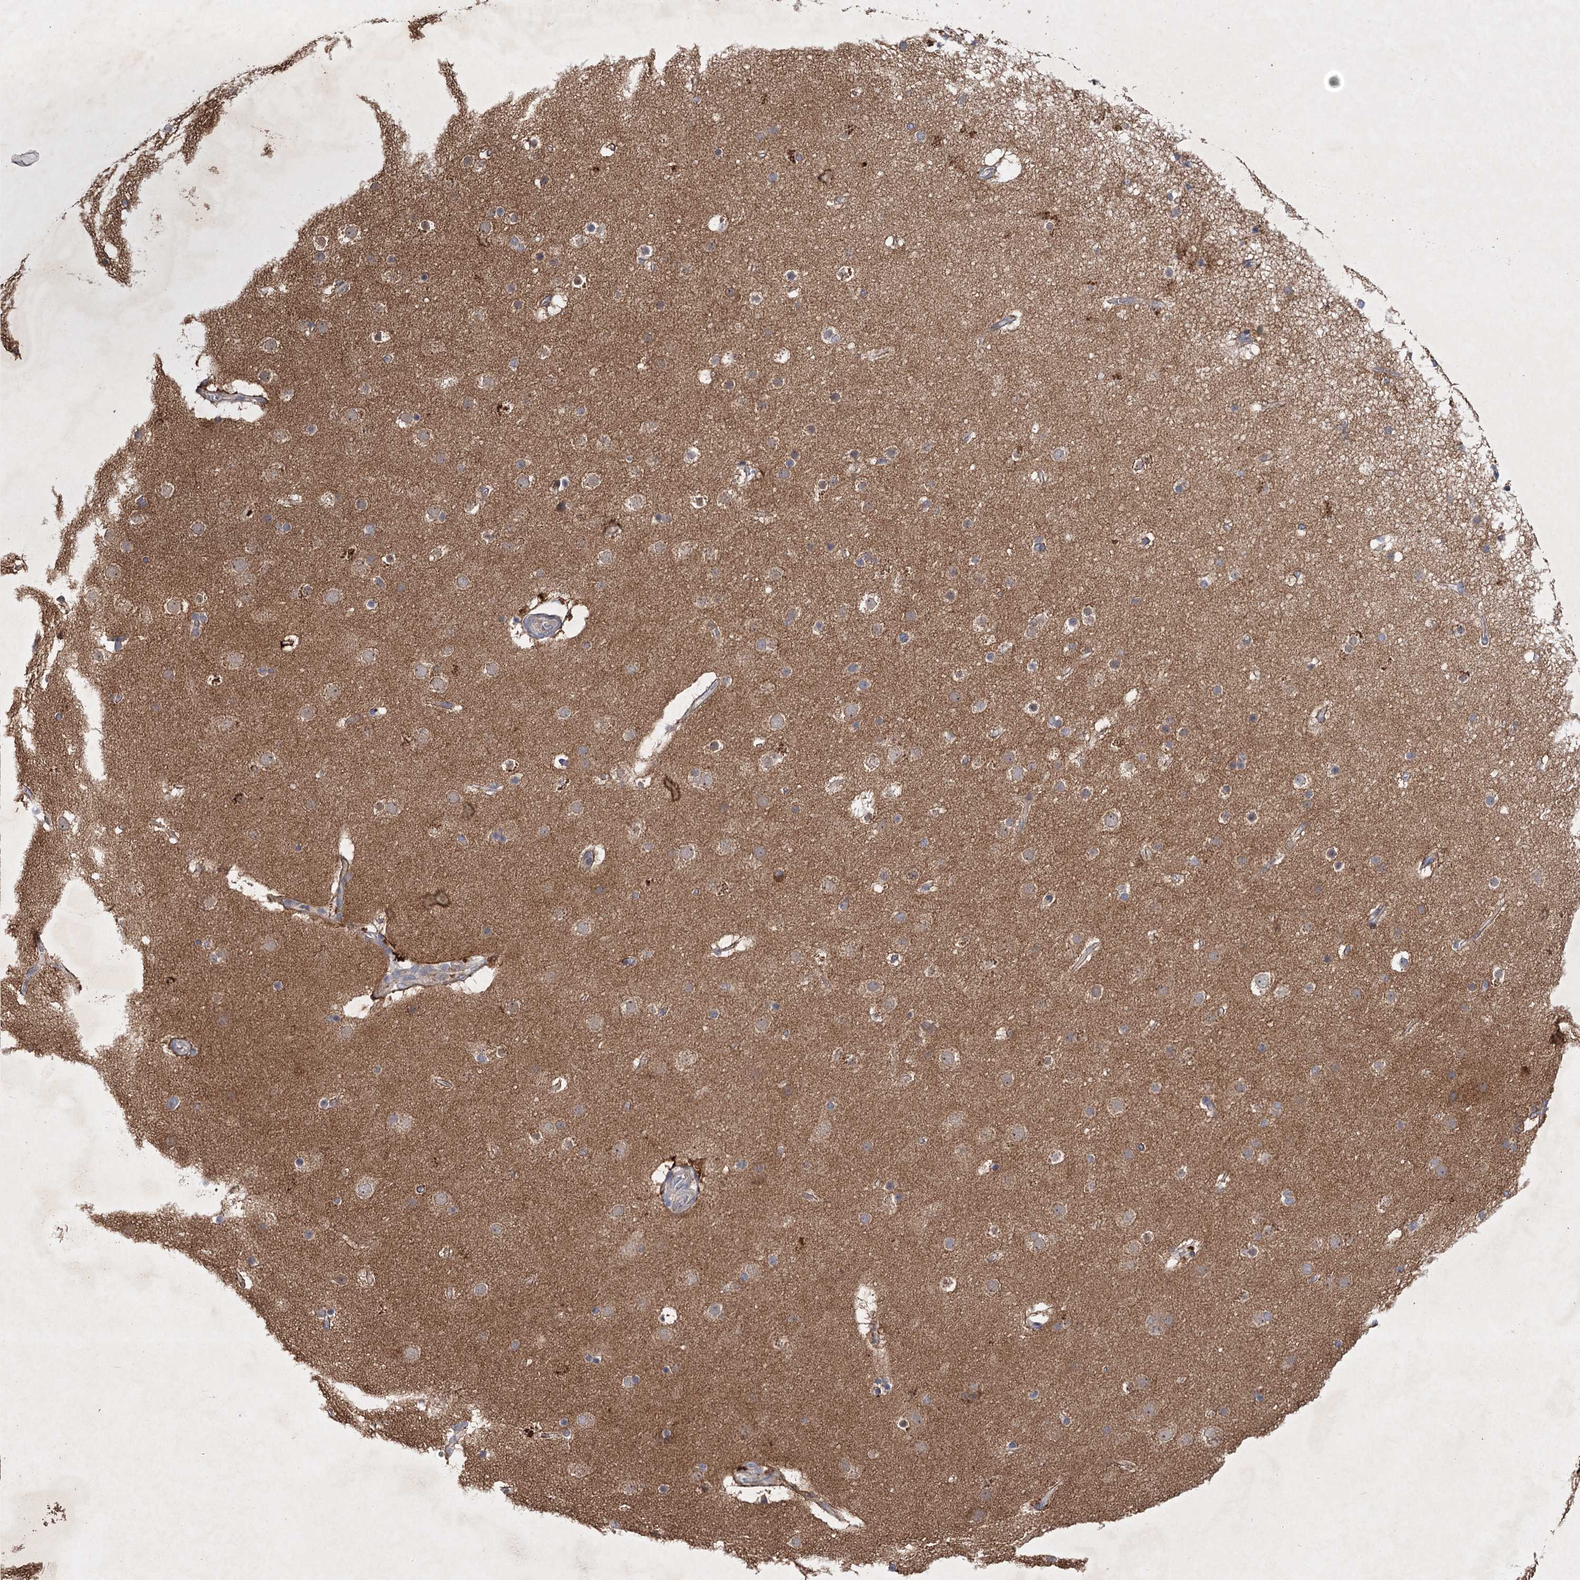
{"staining": {"intensity": "weak", "quantity": ">75%", "location": "cytoplasmic/membranous"}, "tissue": "cerebral cortex", "cell_type": "Endothelial cells", "image_type": "normal", "snomed": [{"axis": "morphology", "description": "Normal tissue, NOS"}, {"axis": "topography", "description": "Cerebral cortex"}], "caption": "Protein expression by IHC reveals weak cytoplasmic/membranous expression in approximately >75% of endothelial cells in benign cerebral cortex.", "gene": "MAP3K13", "patient": {"sex": "male", "age": 57}}